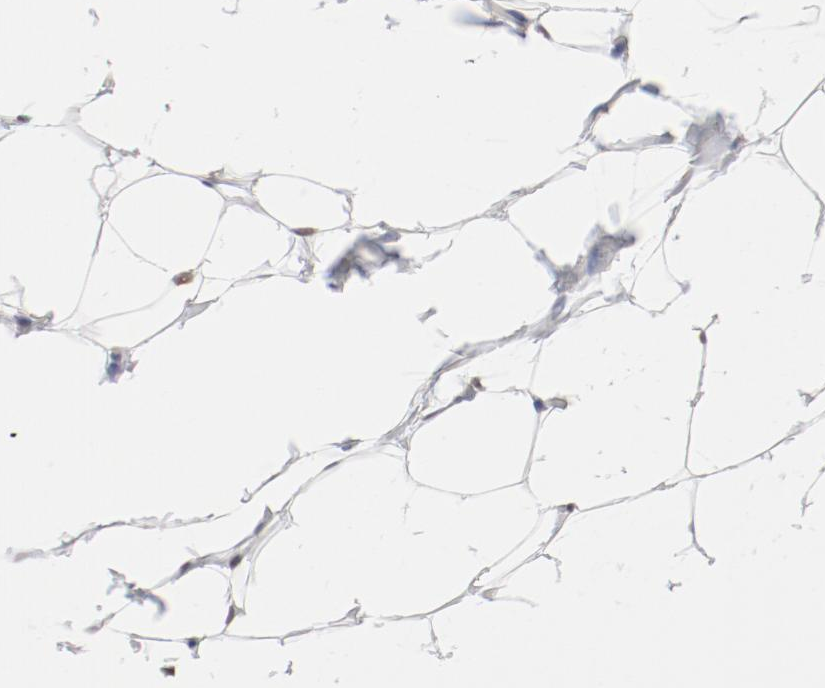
{"staining": {"intensity": "weak", "quantity": "25%-75%", "location": "nuclear"}, "tissue": "adipose tissue", "cell_type": "Adipocytes", "image_type": "normal", "snomed": [{"axis": "morphology", "description": "Normal tissue, NOS"}, {"axis": "topography", "description": "Soft tissue"}], "caption": "A histopathology image of adipose tissue stained for a protein demonstrates weak nuclear brown staining in adipocytes. The staining is performed using DAB brown chromogen to label protein expression. The nuclei are counter-stained blue using hematoxylin.", "gene": "ATF2", "patient": {"sex": "male", "age": 26}}